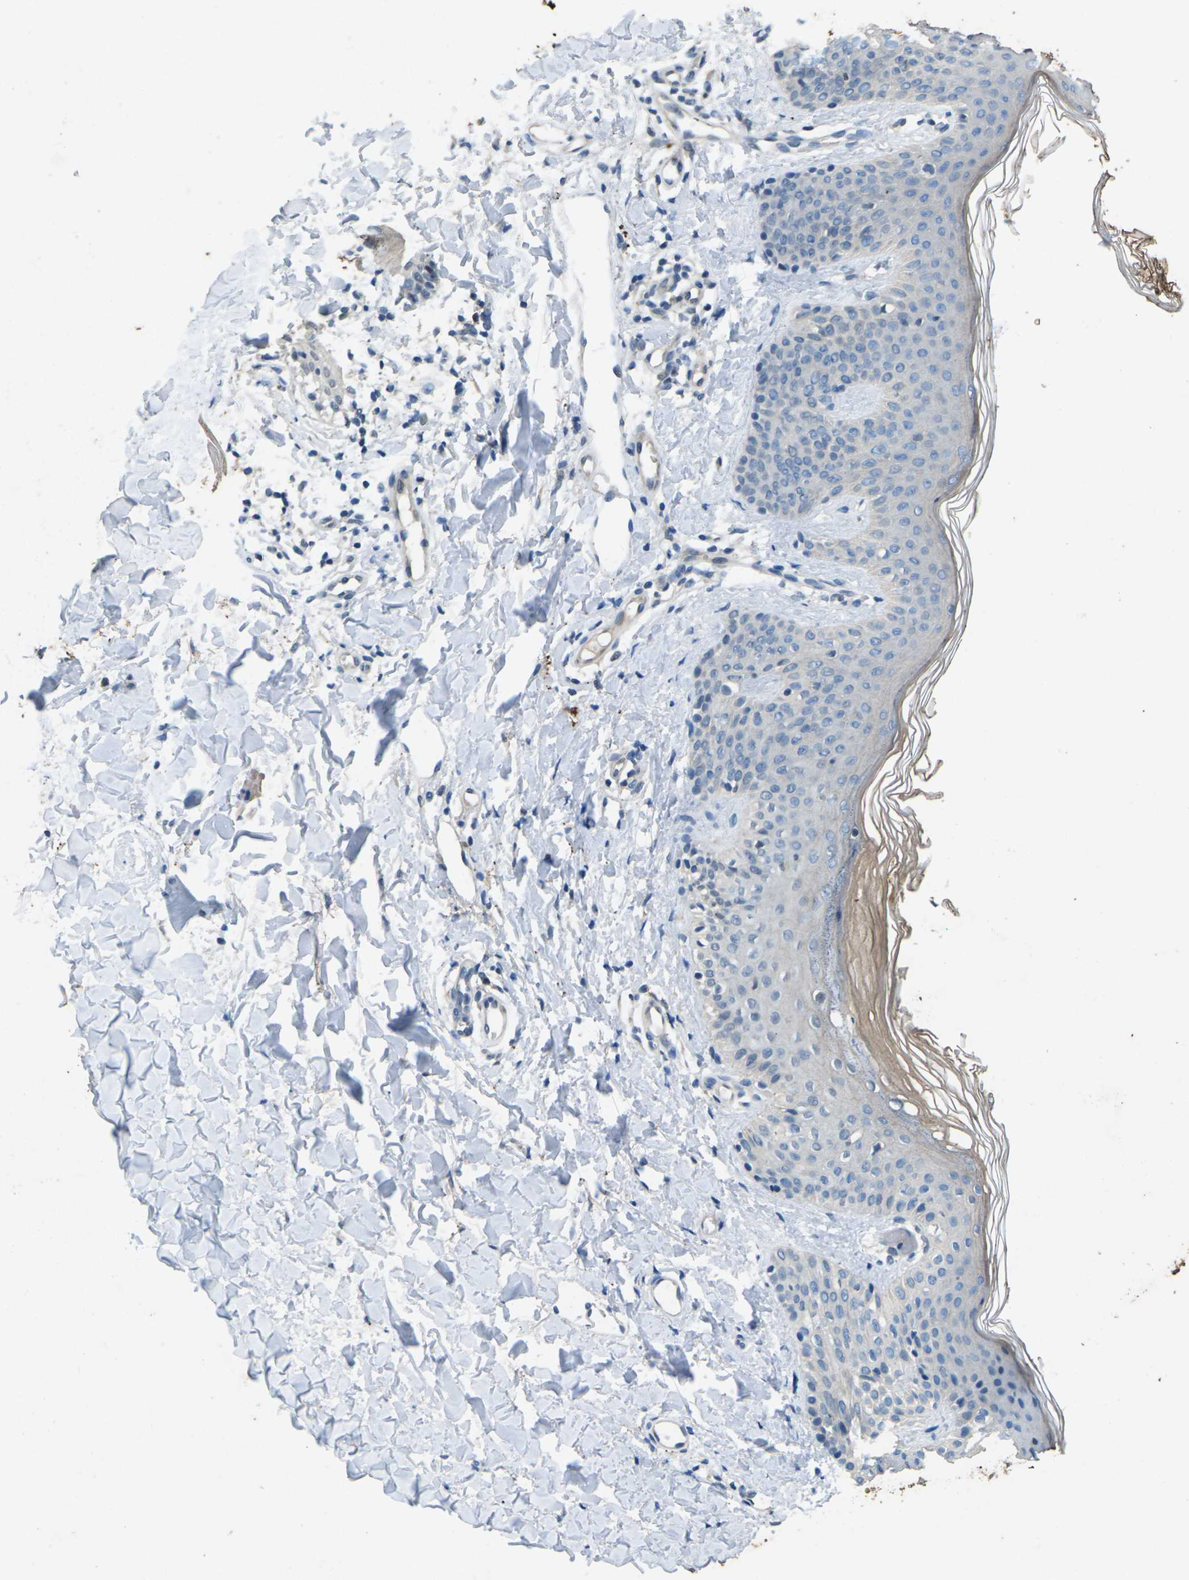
{"staining": {"intensity": "negative", "quantity": "none", "location": "none"}, "tissue": "skin", "cell_type": "Fibroblasts", "image_type": "normal", "snomed": [{"axis": "morphology", "description": "Normal tissue, NOS"}, {"axis": "topography", "description": "Skin"}], "caption": "An image of skin stained for a protein demonstrates no brown staining in fibroblasts.", "gene": "SIGLEC14", "patient": {"sex": "male", "age": 16}}